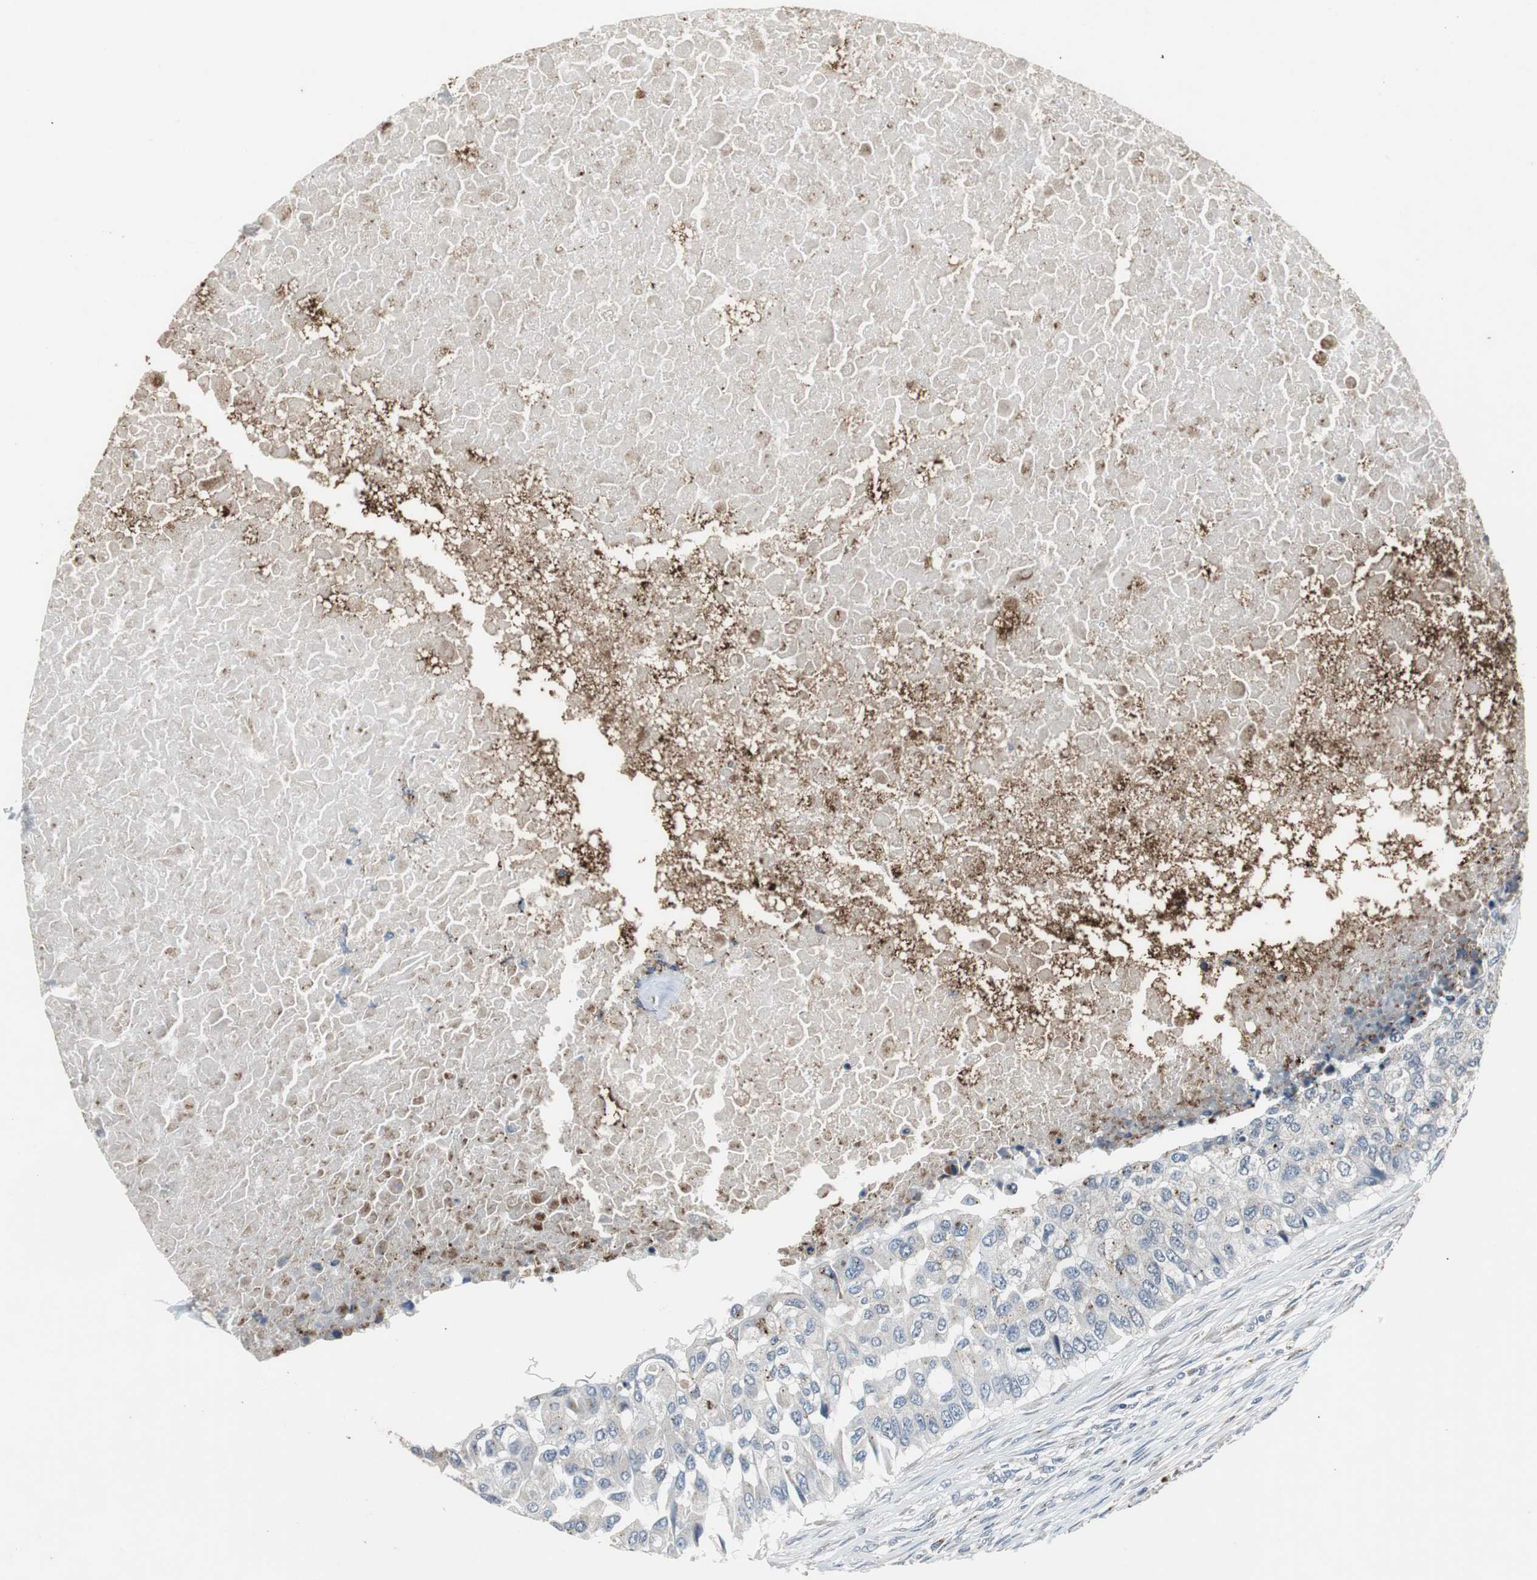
{"staining": {"intensity": "weak", "quantity": "<25%", "location": "cytoplasmic/membranous"}, "tissue": "breast cancer", "cell_type": "Tumor cells", "image_type": "cancer", "snomed": [{"axis": "morphology", "description": "Normal tissue, NOS"}, {"axis": "morphology", "description": "Duct carcinoma"}, {"axis": "topography", "description": "Breast"}], "caption": "Breast cancer was stained to show a protein in brown. There is no significant staining in tumor cells.", "gene": "PCYT1B", "patient": {"sex": "female", "age": 49}}